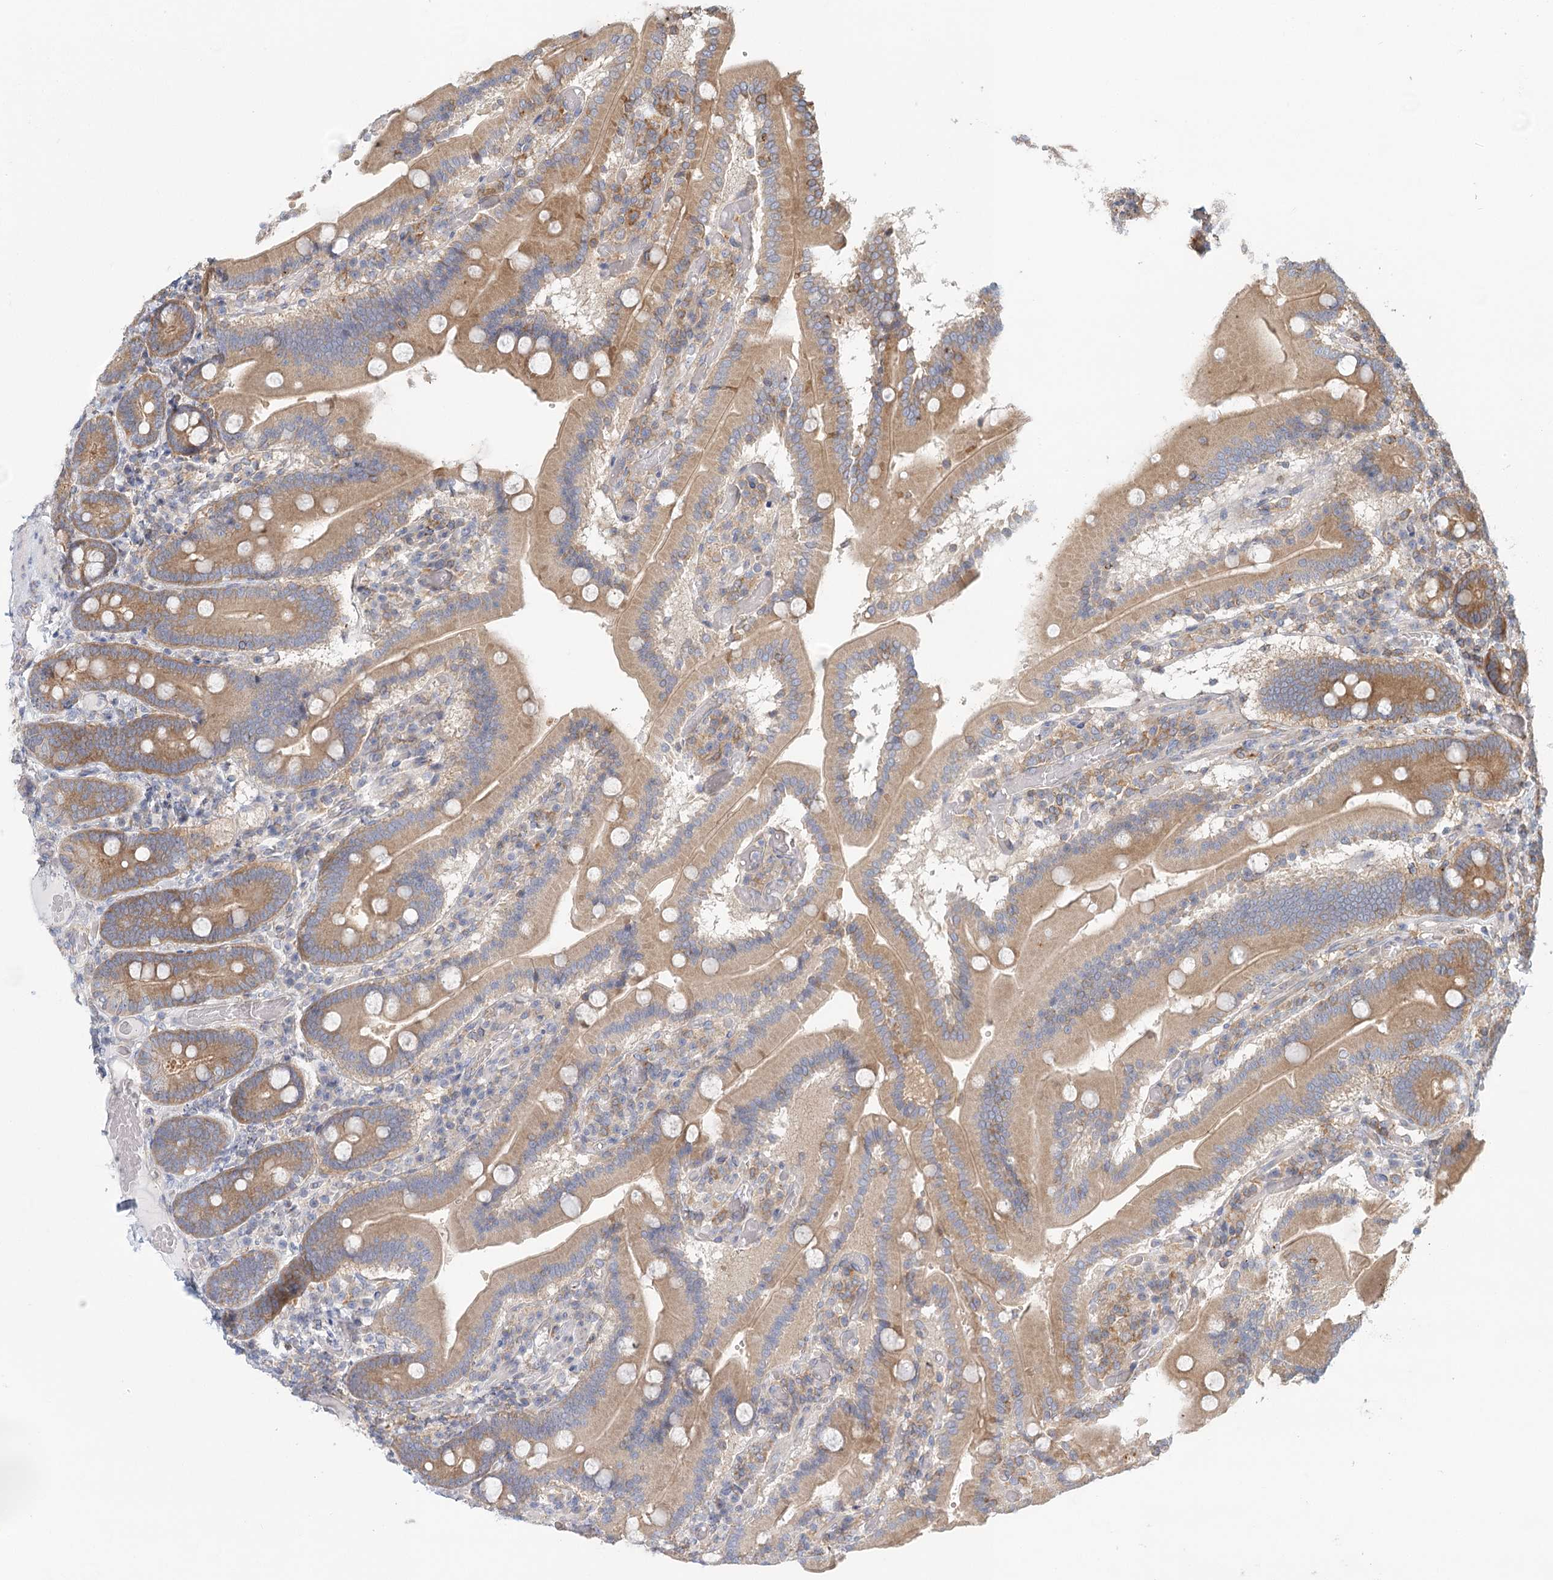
{"staining": {"intensity": "moderate", "quantity": ">75%", "location": "cytoplasmic/membranous"}, "tissue": "duodenum", "cell_type": "Glandular cells", "image_type": "normal", "snomed": [{"axis": "morphology", "description": "Normal tissue, NOS"}, {"axis": "topography", "description": "Duodenum"}], "caption": "Glandular cells show medium levels of moderate cytoplasmic/membranous positivity in about >75% of cells in benign duodenum.", "gene": "UMPS", "patient": {"sex": "female", "age": 62}}